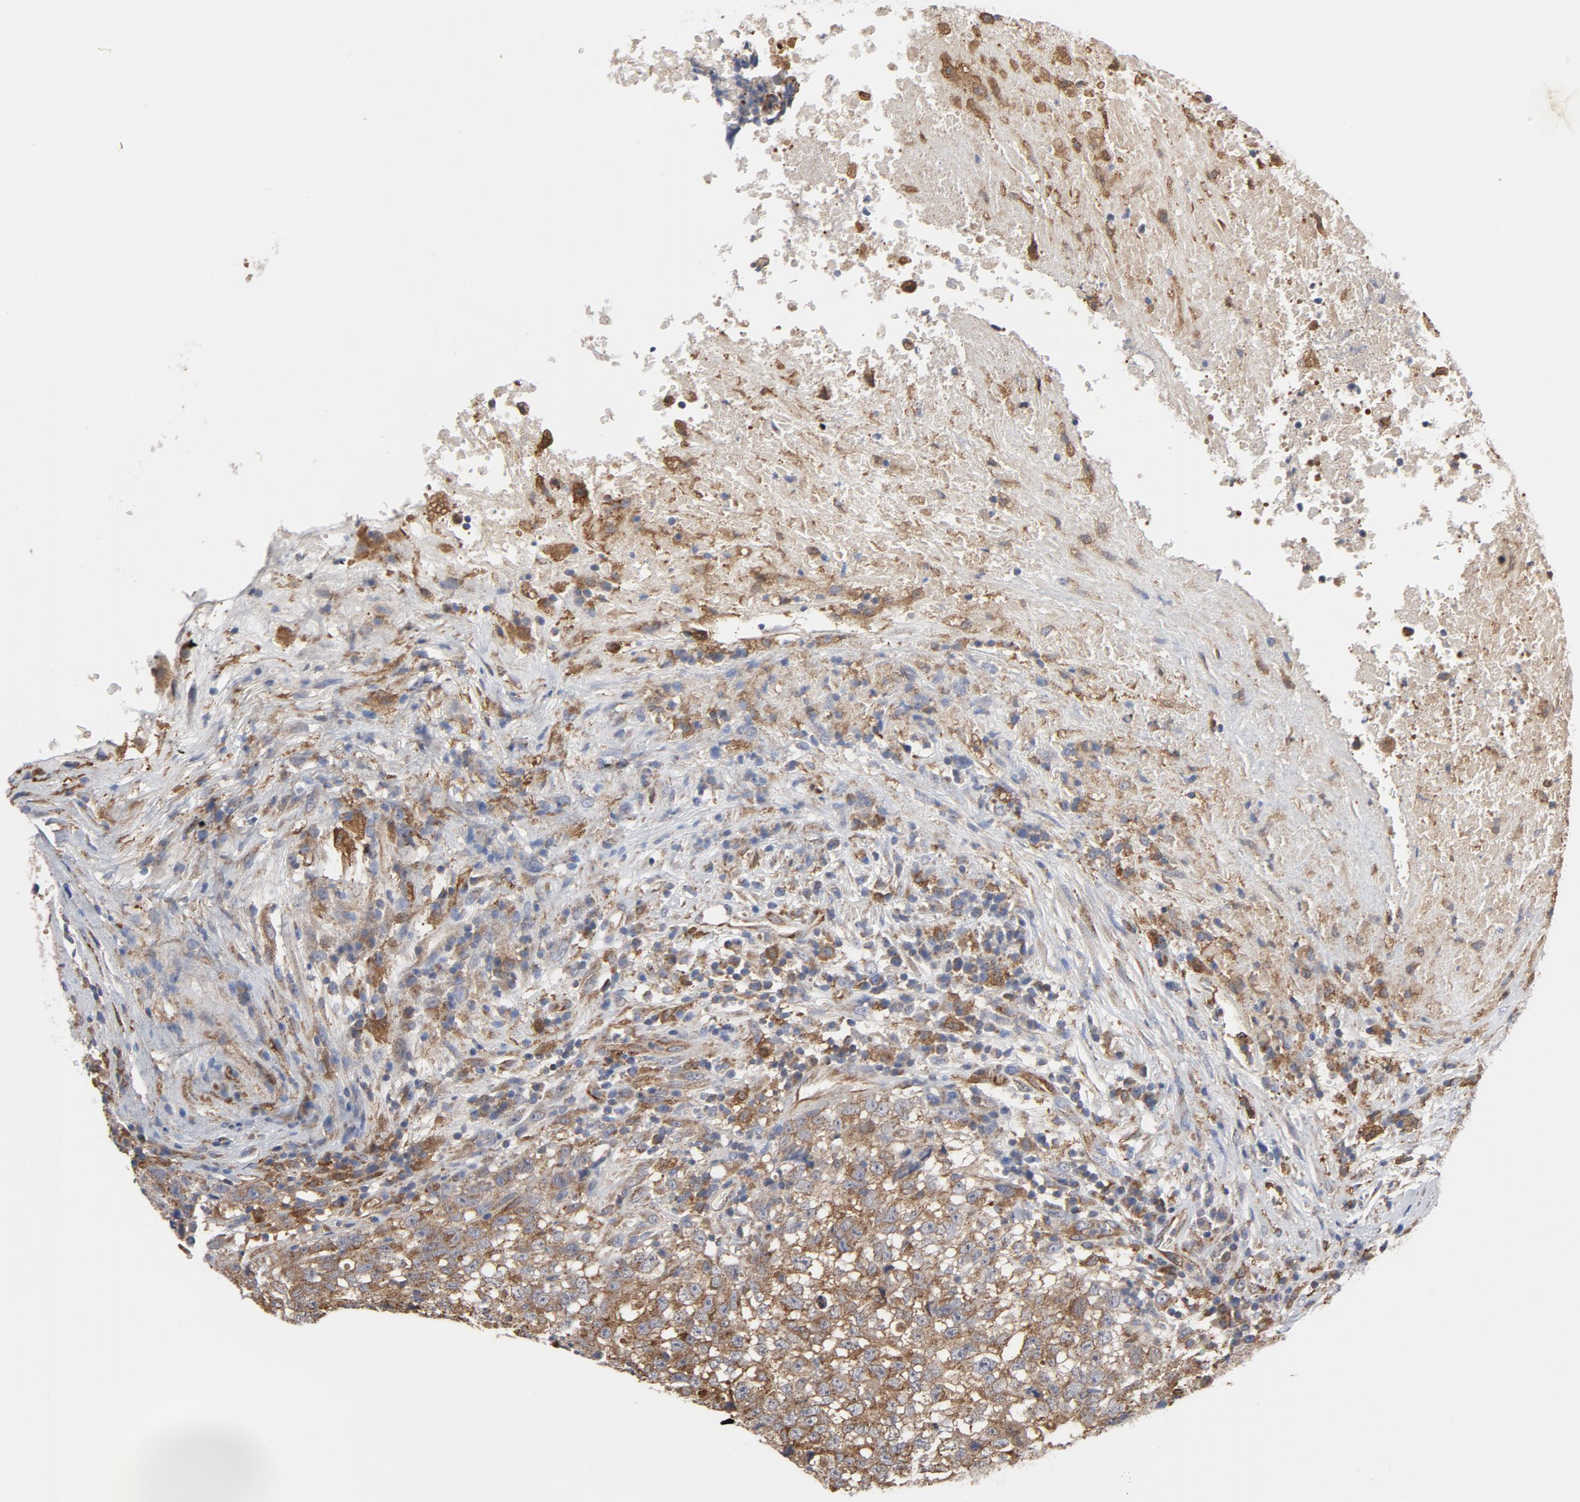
{"staining": {"intensity": "strong", "quantity": ">75%", "location": "cytoplasmic/membranous"}, "tissue": "testis cancer", "cell_type": "Tumor cells", "image_type": "cancer", "snomed": [{"axis": "morphology", "description": "Necrosis, NOS"}, {"axis": "morphology", "description": "Carcinoma, Embryonal, NOS"}, {"axis": "topography", "description": "Testis"}], "caption": "DAB (3,3'-diaminobenzidine) immunohistochemical staining of testis cancer (embryonal carcinoma) shows strong cytoplasmic/membranous protein staining in approximately >75% of tumor cells. (Stains: DAB (3,3'-diaminobenzidine) in brown, nuclei in blue, Microscopy: brightfield microscopy at high magnification).", "gene": "RAPGEF4", "patient": {"sex": "male", "age": 19}}